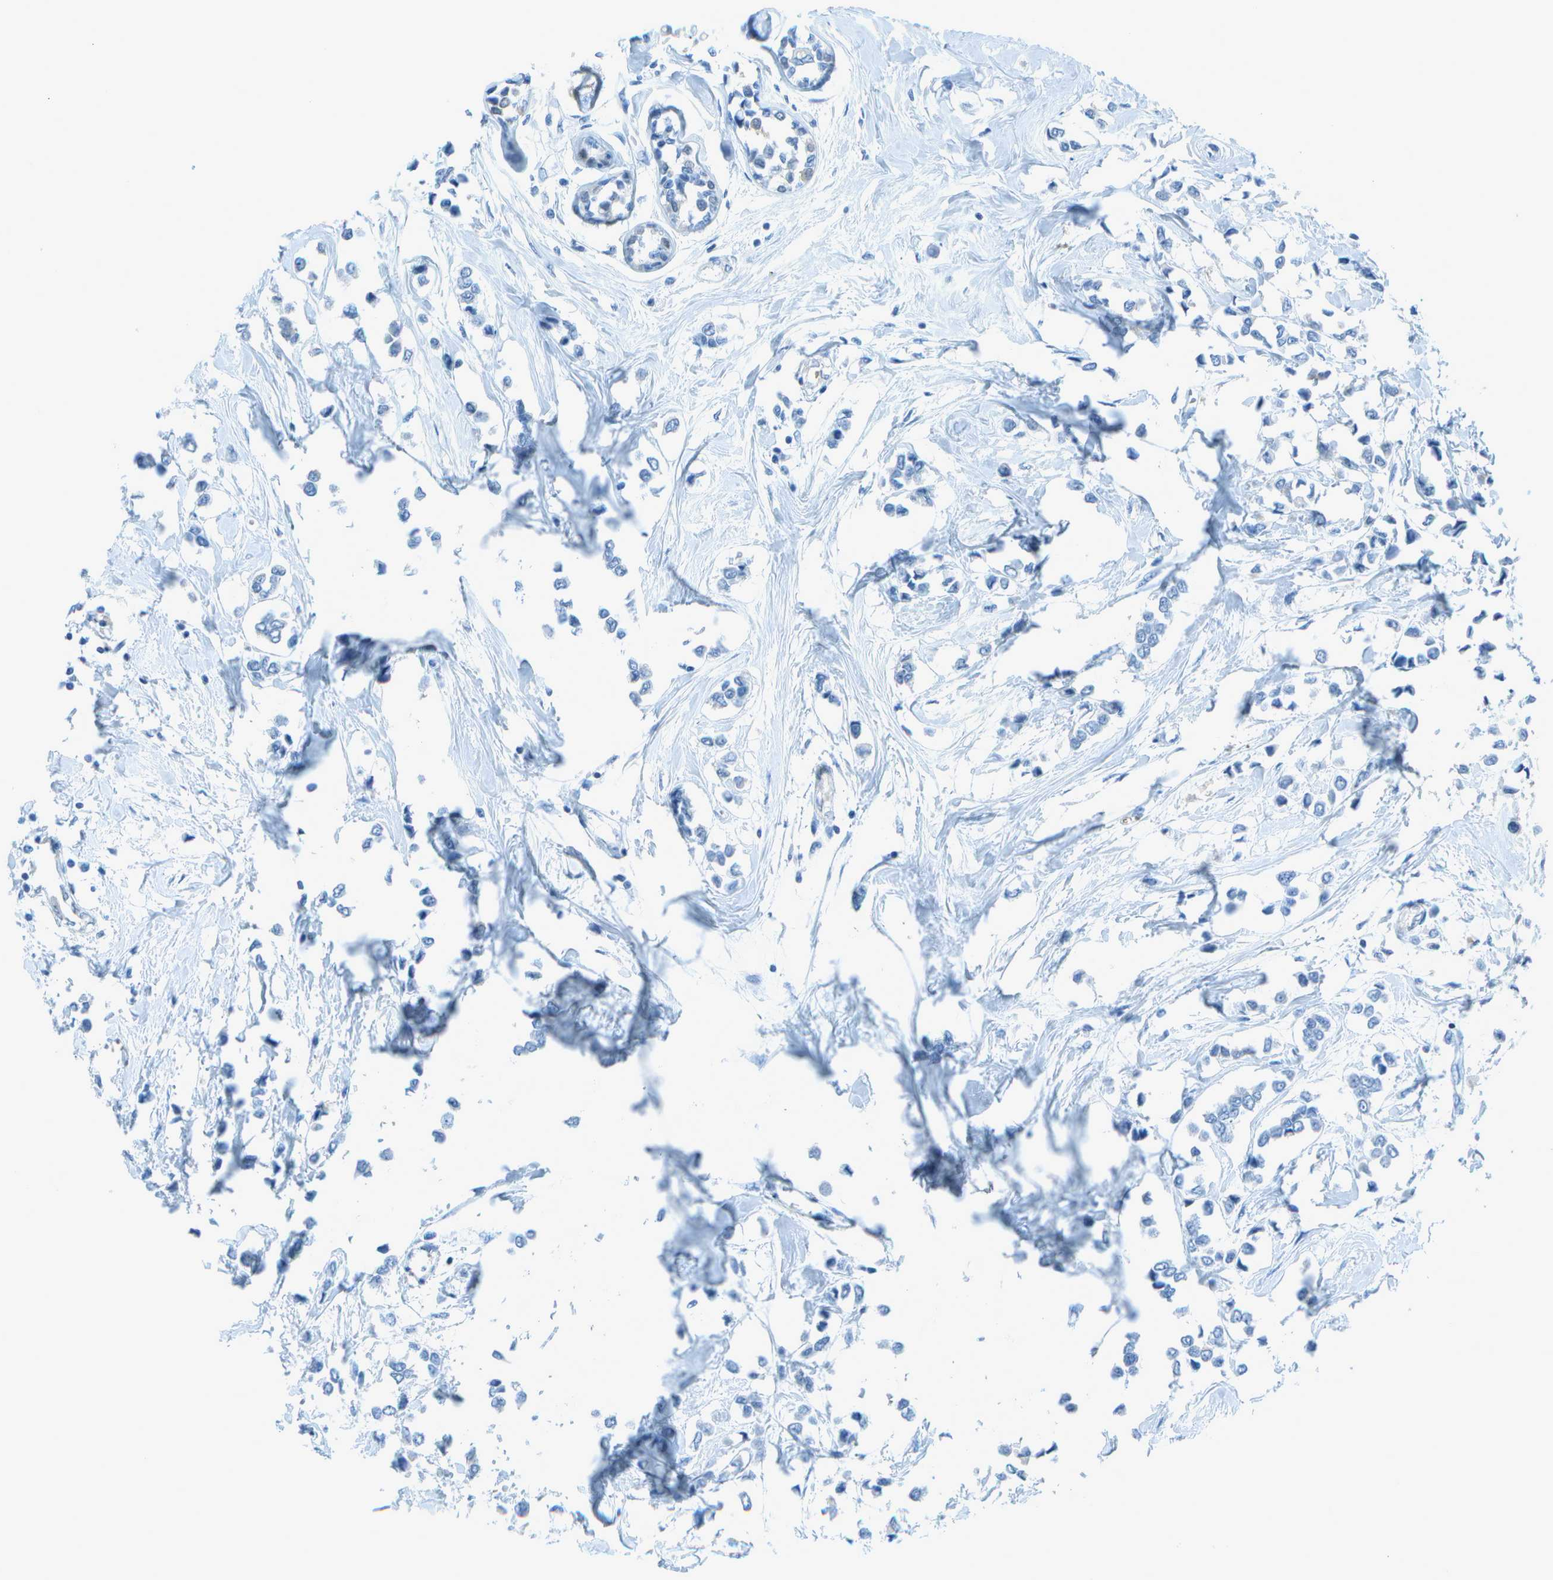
{"staining": {"intensity": "negative", "quantity": "none", "location": "none"}, "tissue": "breast cancer", "cell_type": "Tumor cells", "image_type": "cancer", "snomed": [{"axis": "morphology", "description": "Lobular carcinoma"}, {"axis": "topography", "description": "Breast"}], "caption": "This is a image of IHC staining of breast cancer (lobular carcinoma), which shows no staining in tumor cells. (DAB (3,3'-diaminobenzidine) immunohistochemistry (IHC) with hematoxylin counter stain).", "gene": "ASL", "patient": {"sex": "female", "age": 51}}